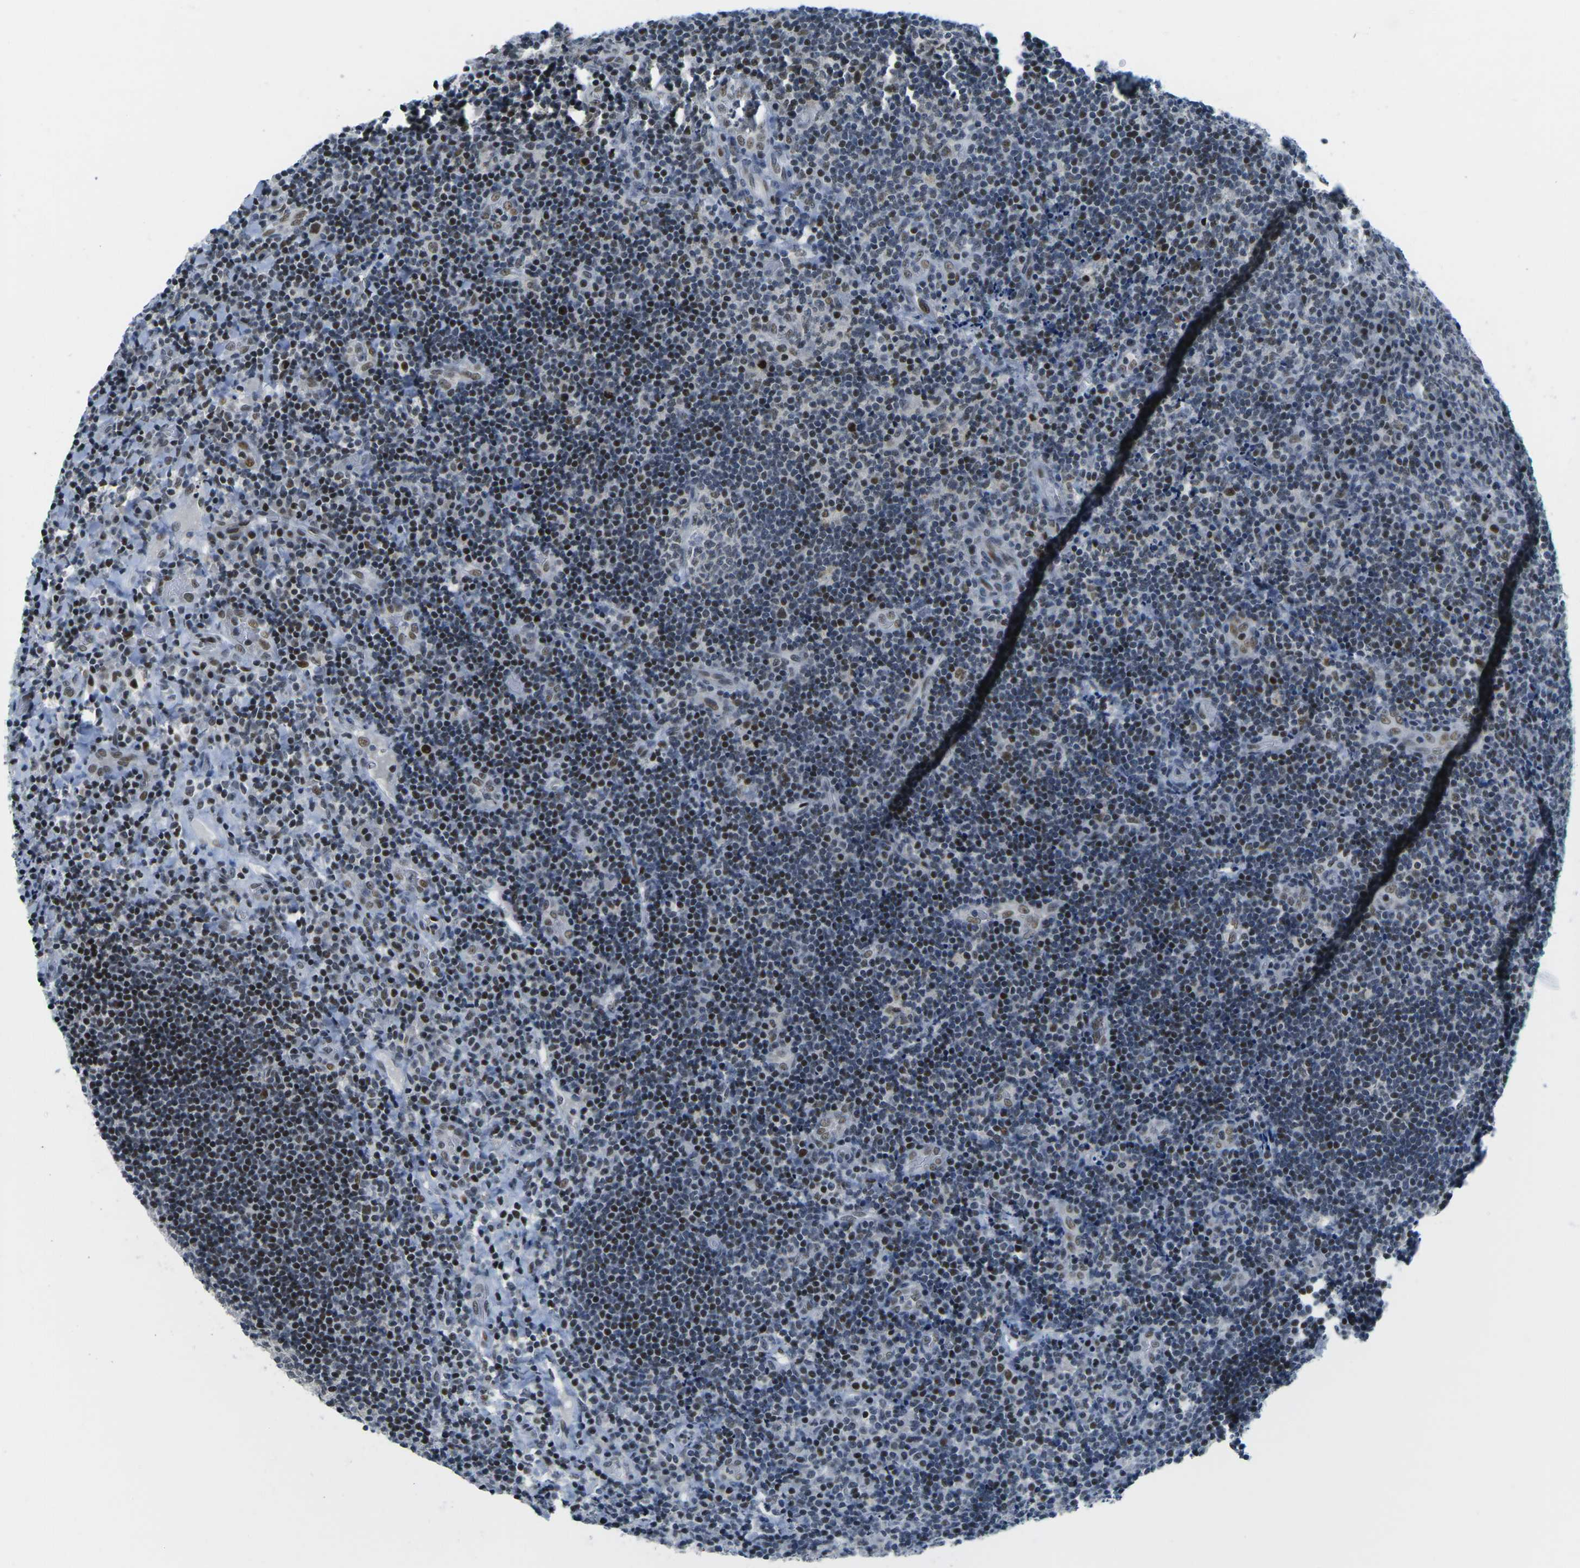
{"staining": {"intensity": "strong", "quantity": "25%-75%", "location": "nuclear"}, "tissue": "lymphoma", "cell_type": "Tumor cells", "image_type": "cancer", "snomed": [{"axis": "morphology", "description": "Malignant lymphoma, non-Hodgkin's type, High grade"}, {"axis": "topography", "description": "Tonsil"}], "caption": "A histopathology image of malignant lymphoma, non-Hodgkin's type (high-grade) stained for a protein demonstrates strong nuclear brown staining in tumor cells. The staining was performed using DAB (3,3'-diaminobenzidine) to visualize the protein expression in brown, while the nuclei were stained in blue with hematoxylin (Magnification: 20x).", "gene": "PRPF8", "patient": {"sex": "female", "age": 36}}